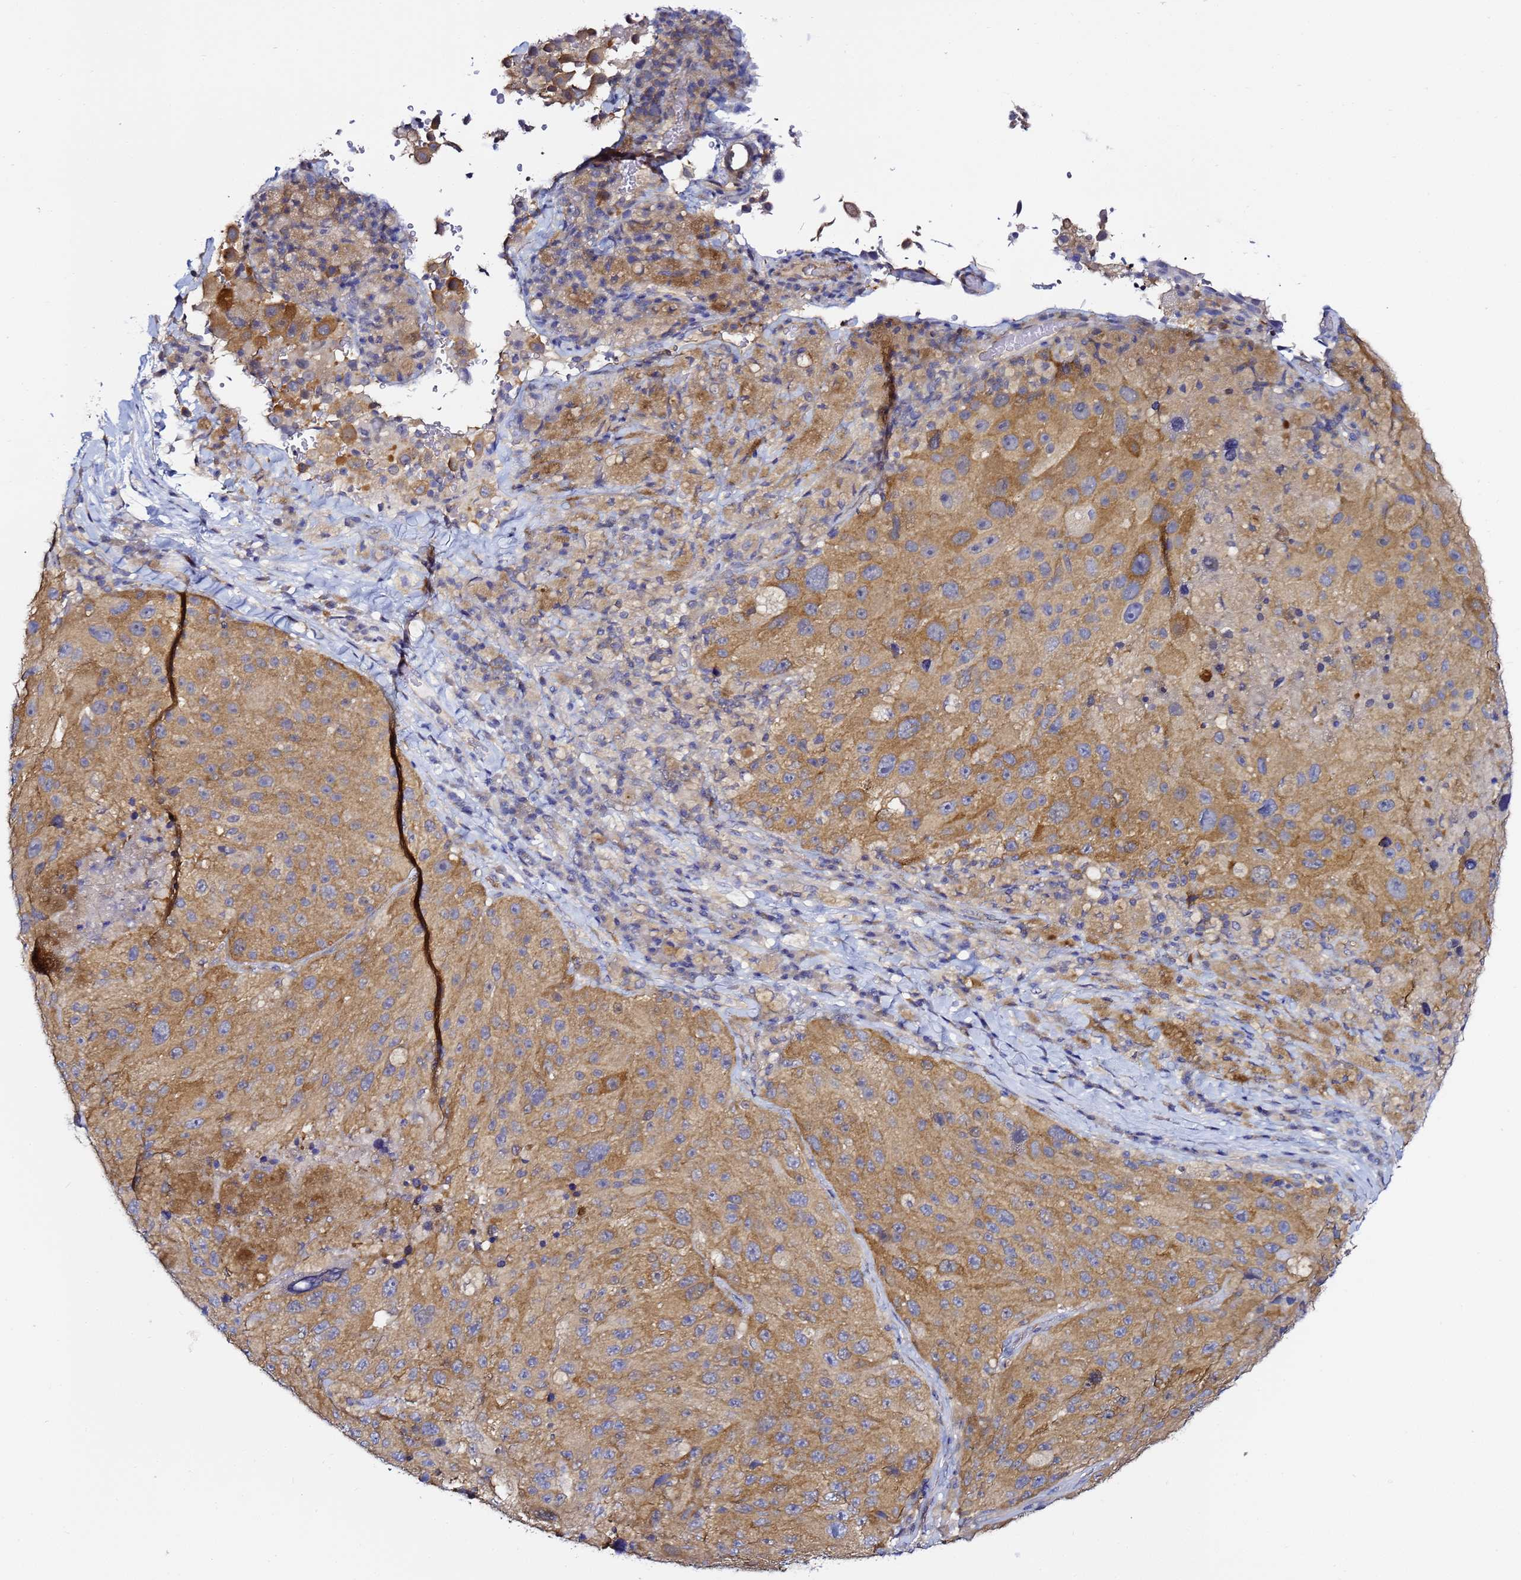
{"staining": {"intensity": "moderate", "quantity": ">75%", "location": "cytoplasmic/membranous"}, "tissue": "melanoma", "cell_type": "Tumor cells", "image_type": "cancer", "snomed": [{"axis": "morphology", "description": "Malignant melanoma, Metastatic site"}, {"axis": "topography", "description": "Lymph node"}], "caption": "Malignant melanoma (metastatic site) was stained to show a protein in brown. There is medium levels of moderate cytoplasmic/membranous positivity in approximately >75% of tumor cells.", "gene": "LENG1", "patient": {"sex": "male", "age": 62}}